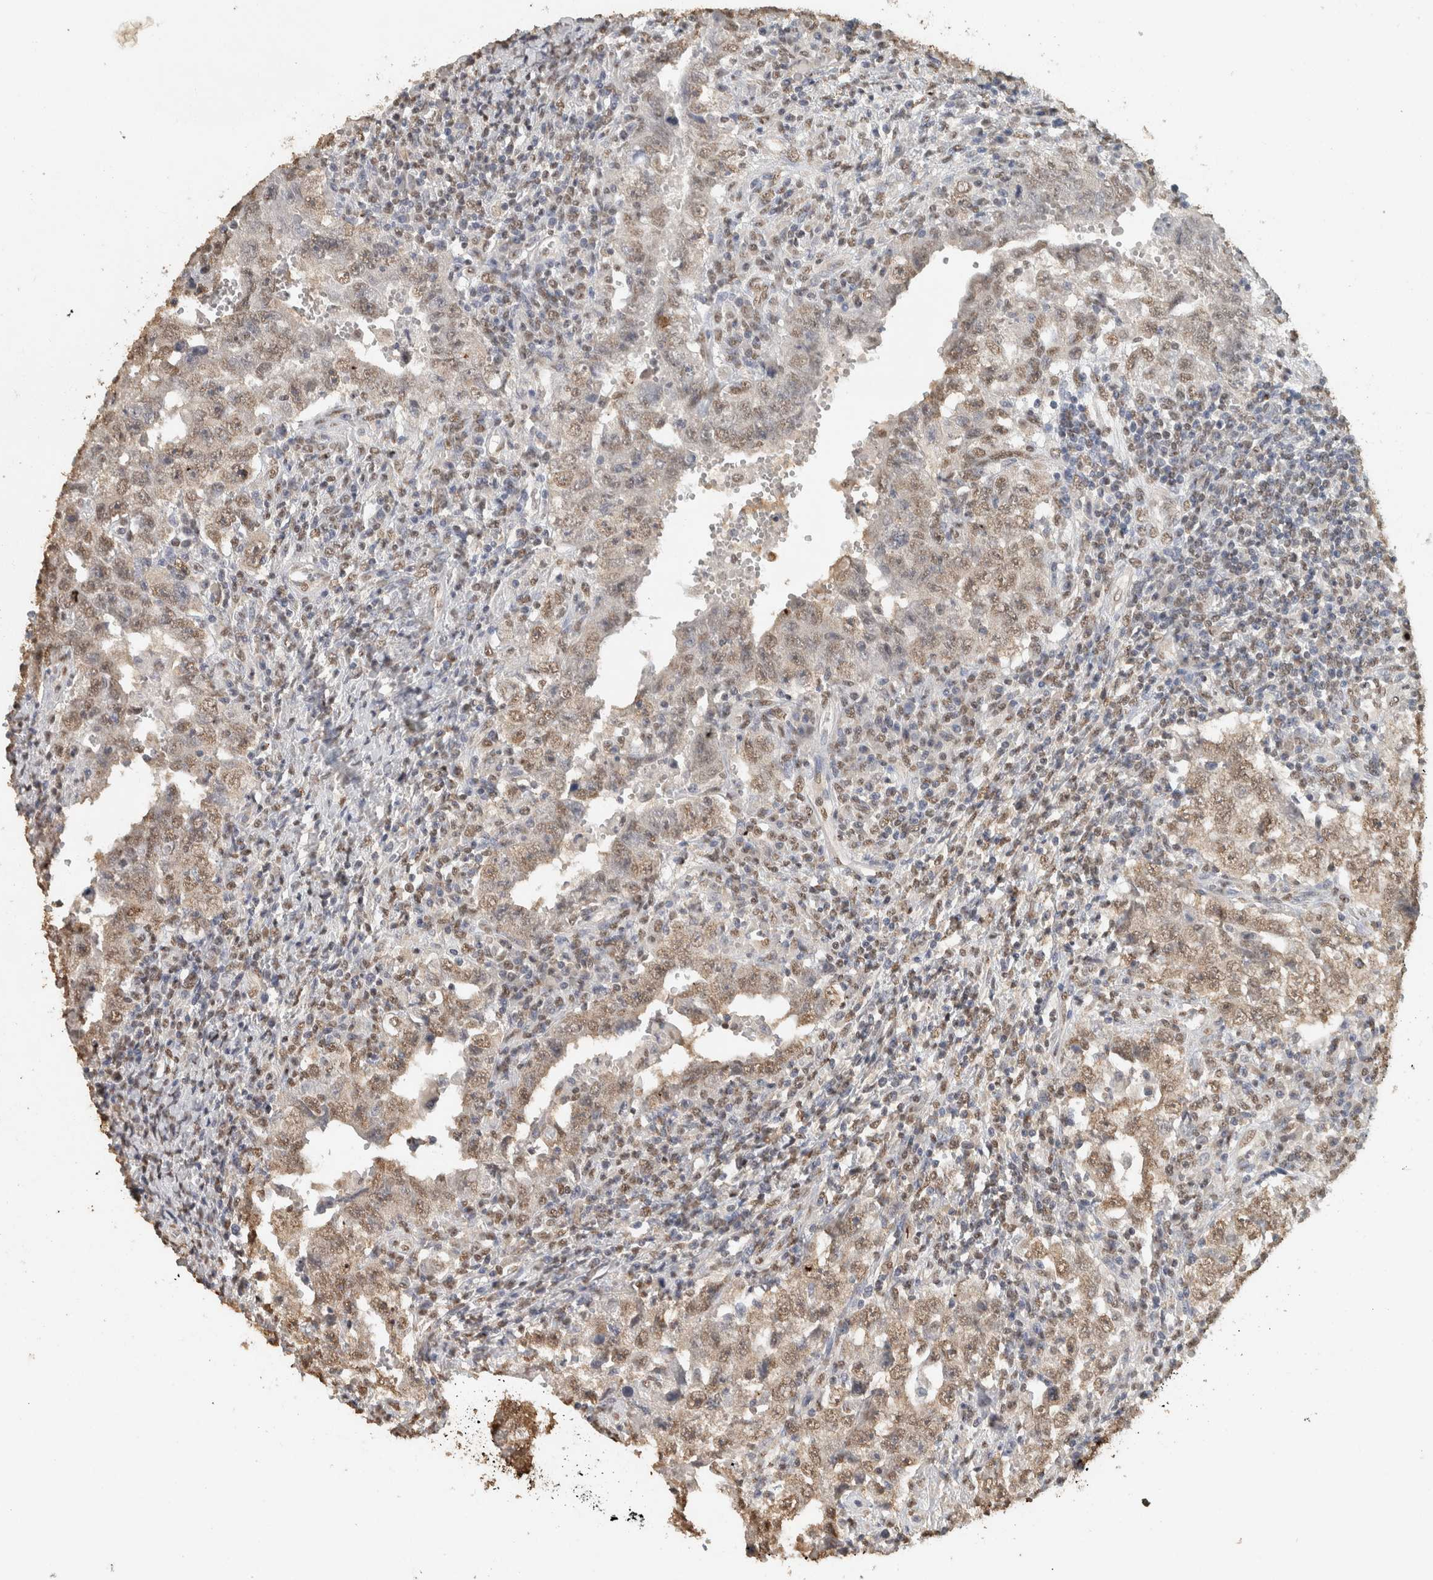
{"staining": {"intensity": "weak", "quantity": ">75%", "location": "nuclear"}, "tissue": "testis cancer", "cell_type": "Tumor cells", "image_type": "cancer", "snomed": [{"axis": "morphology", "description": "Carcinoma, Embryonal, NOS"}, {"axis": "topography", "description": "Testis"}], "caption": "Tumor cells show weak nuclear expression in approximately >75% of cells in testis cancer (embryonal carcinoma).", "gene": "HAND2", "patient": {"sex": "male", "age": 26}}